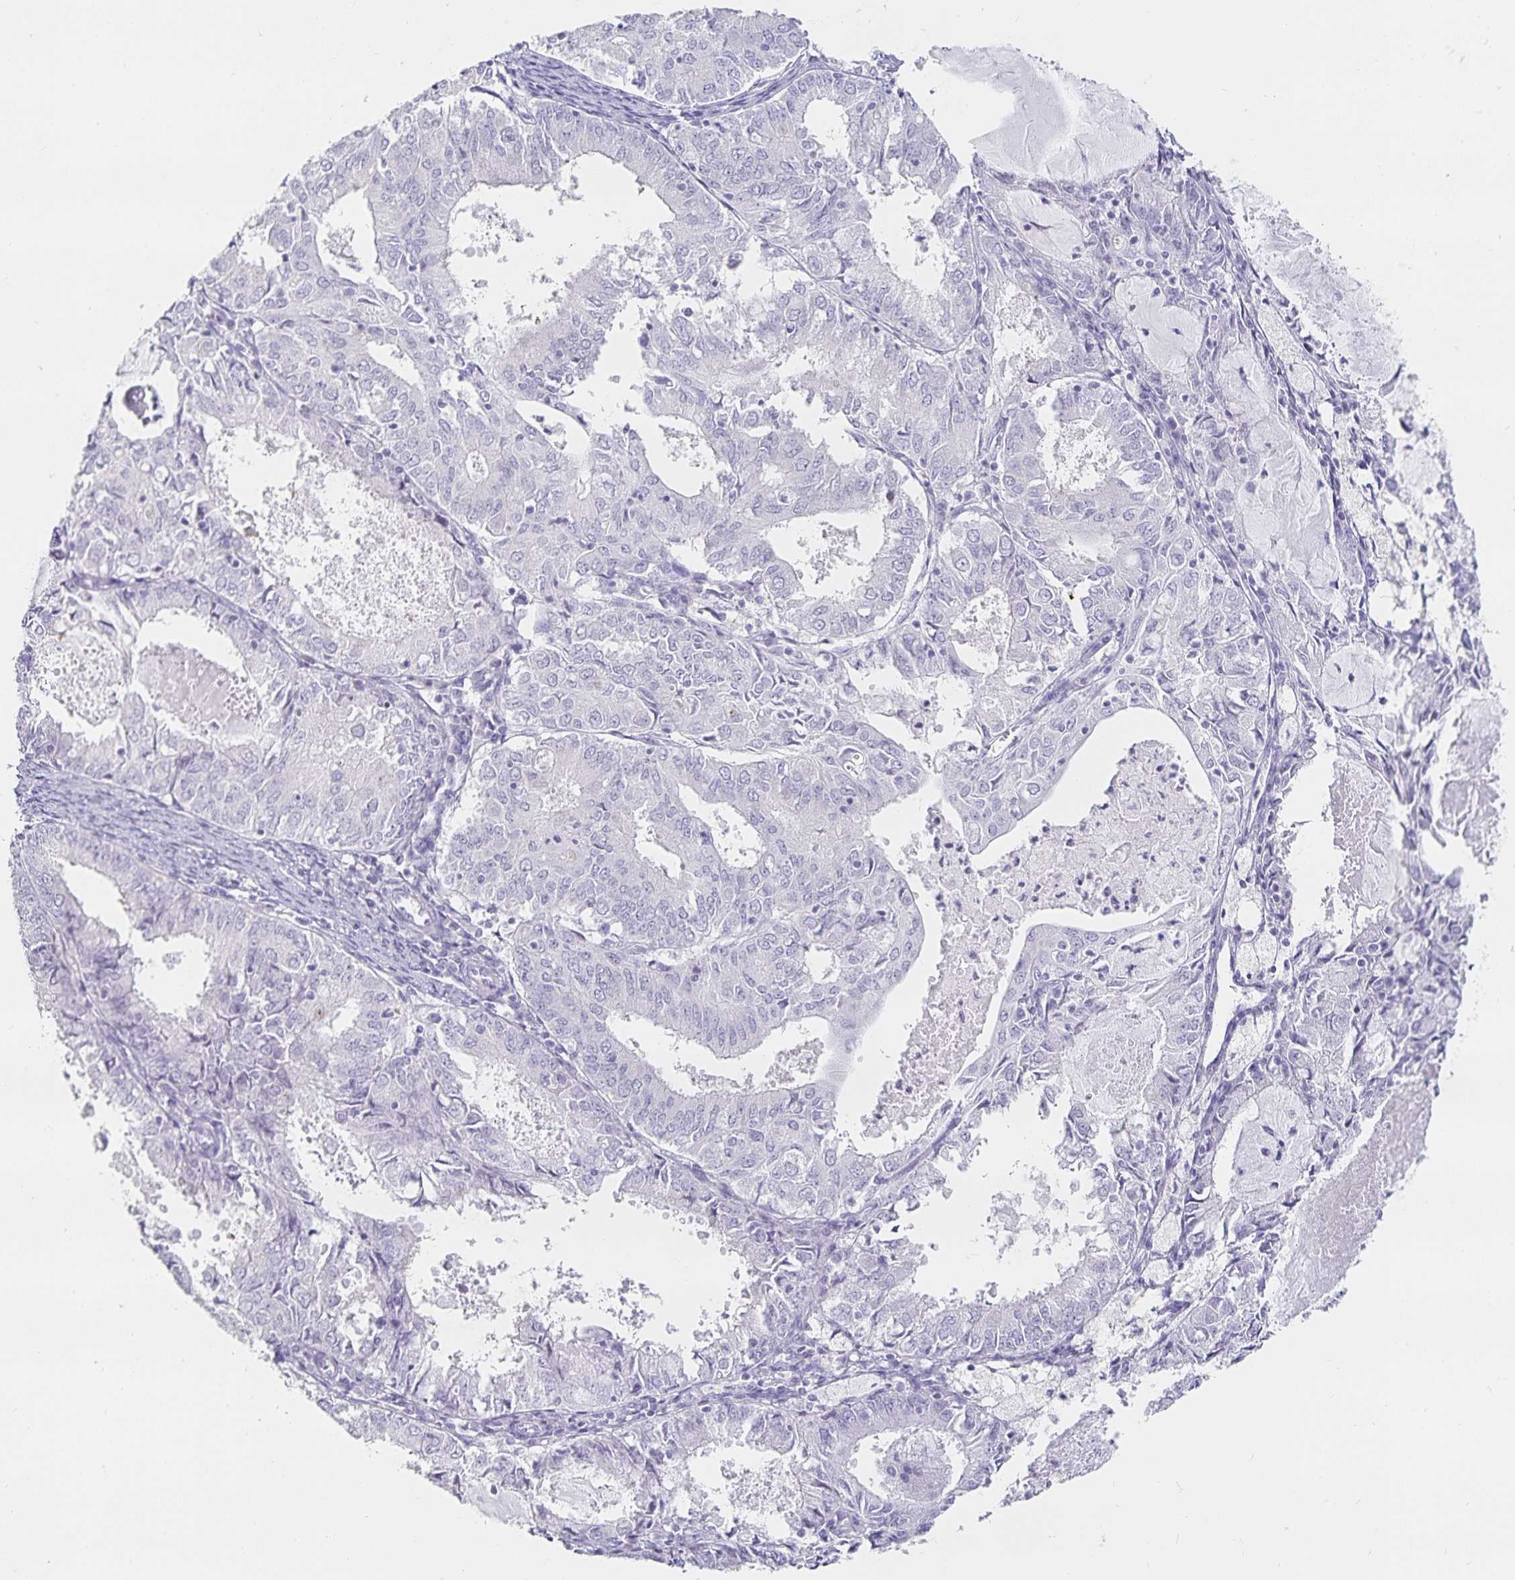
{"staining": {"intensity": "negative", "quantity": "none", "location": "none"}, "tissue": "endometrial cancer", "cell_type": "Tumor cells", "image_type": "cancer", "snomed": [{"axis": "morphology", "description": "Adenocarcinoma, NOS"}, {"axis": "topography", "description": "Endometrium"}], "caption": "DAB immunohistochemical staining of adenocarcinoma (endometrial) exhibits no significant positivity in tumor cells.", "gene": "SFTPA1", "patient": {"sex": "female", "age": 57}}